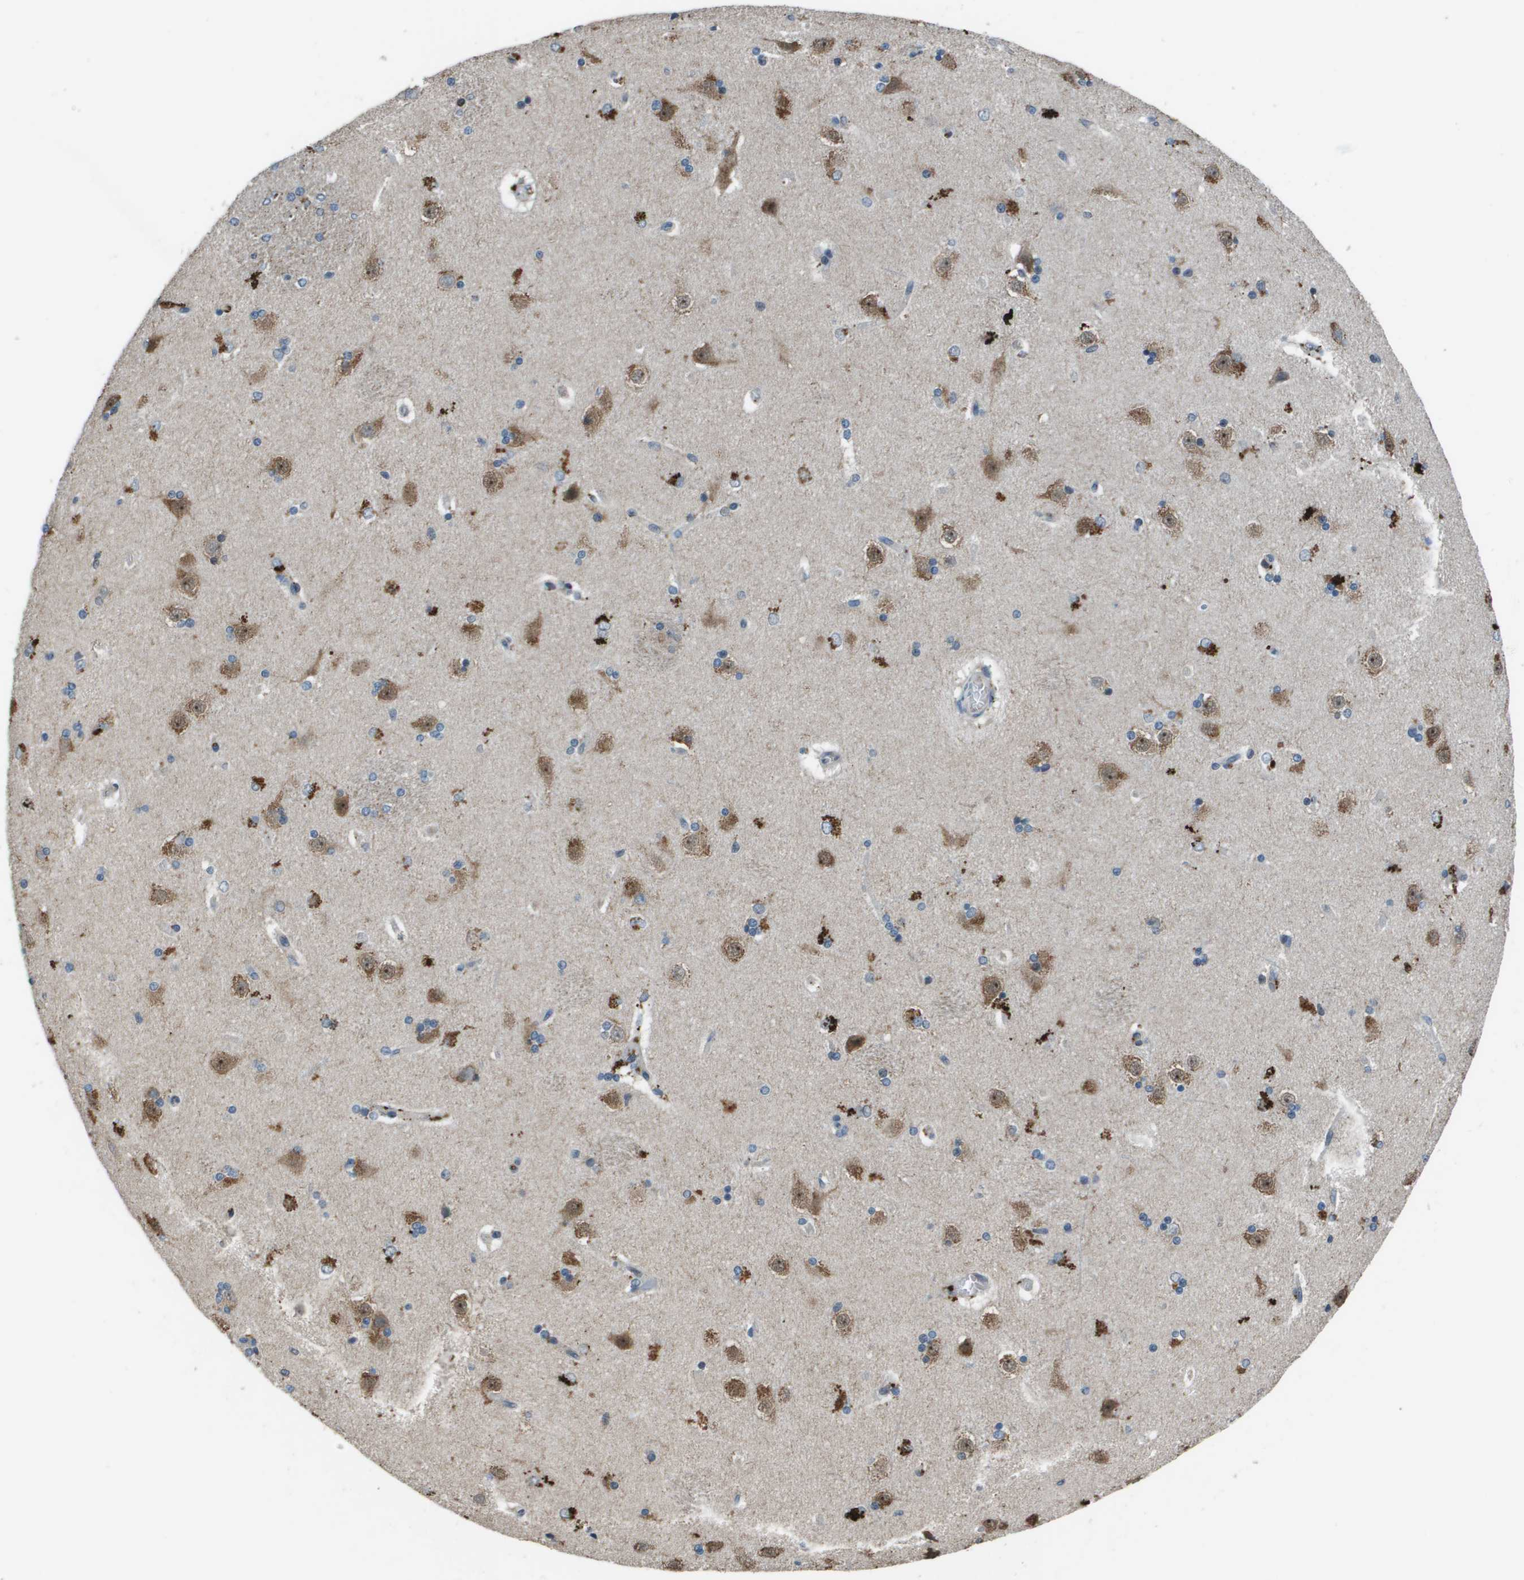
{"staining": {"intensity": "moderate", "quantity": "<25%", "location": "cytoplasmic/membranous"}, "tissue": "caudate", "cell_type": "Glial cells", "image_type": "normal", "snomed": [{"axis": "morphology", "description": "Normal tissue, NOS"}, {"axis": "topography", "description": "Lateral ventricle wall"}], "caption": "Benign caudate shows moderate cytoplasmic/membranous staining in approximately <25% of glial cells (DAB IHC with brightfield microscopy, high magnification)..", "gene": "GOSR2", "patient": {"sex": "female", "age": 19}}